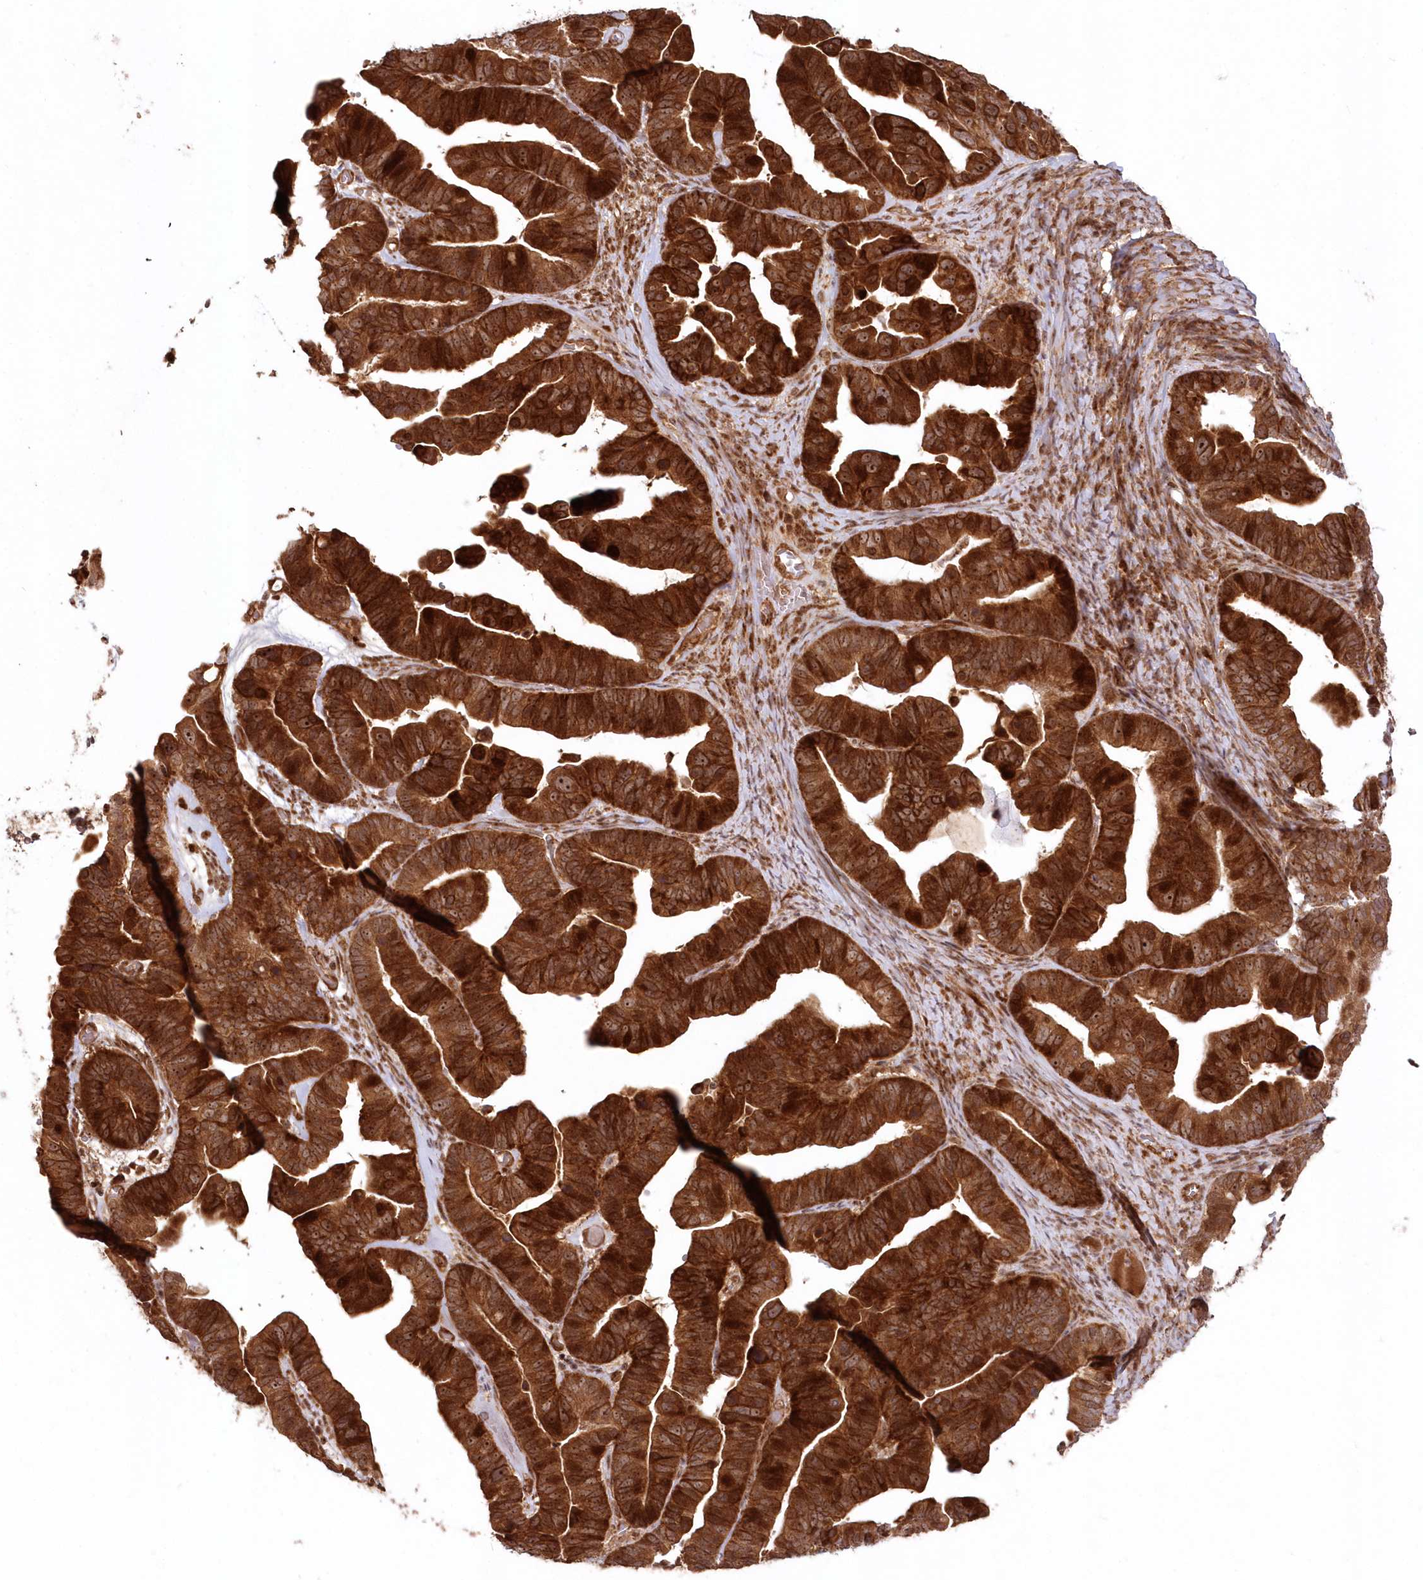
{"staining": {"intensity": "strong", "quantity": ">75%", "location": "cytoplasmic/membranous,nuclear"}, "tissue": "ovarian cancer", "cell_type": "Tumor cells", "image_type": "cancer", "snomed": [{"axis": "morphology", "description": "Cystadenocarcinoma, serous, NOS"}, {"axis": "topography", "description": "Ovary"}], "caption": "Ovarian serous cystadenocarcinoma stained for a protein (brown) displays strong cytoplasmic/membranous and nuclear positive positivity in about >75% of tumor cells.", "gene": "SERINC1", "patient": {"sex": "female", "age": 56}}